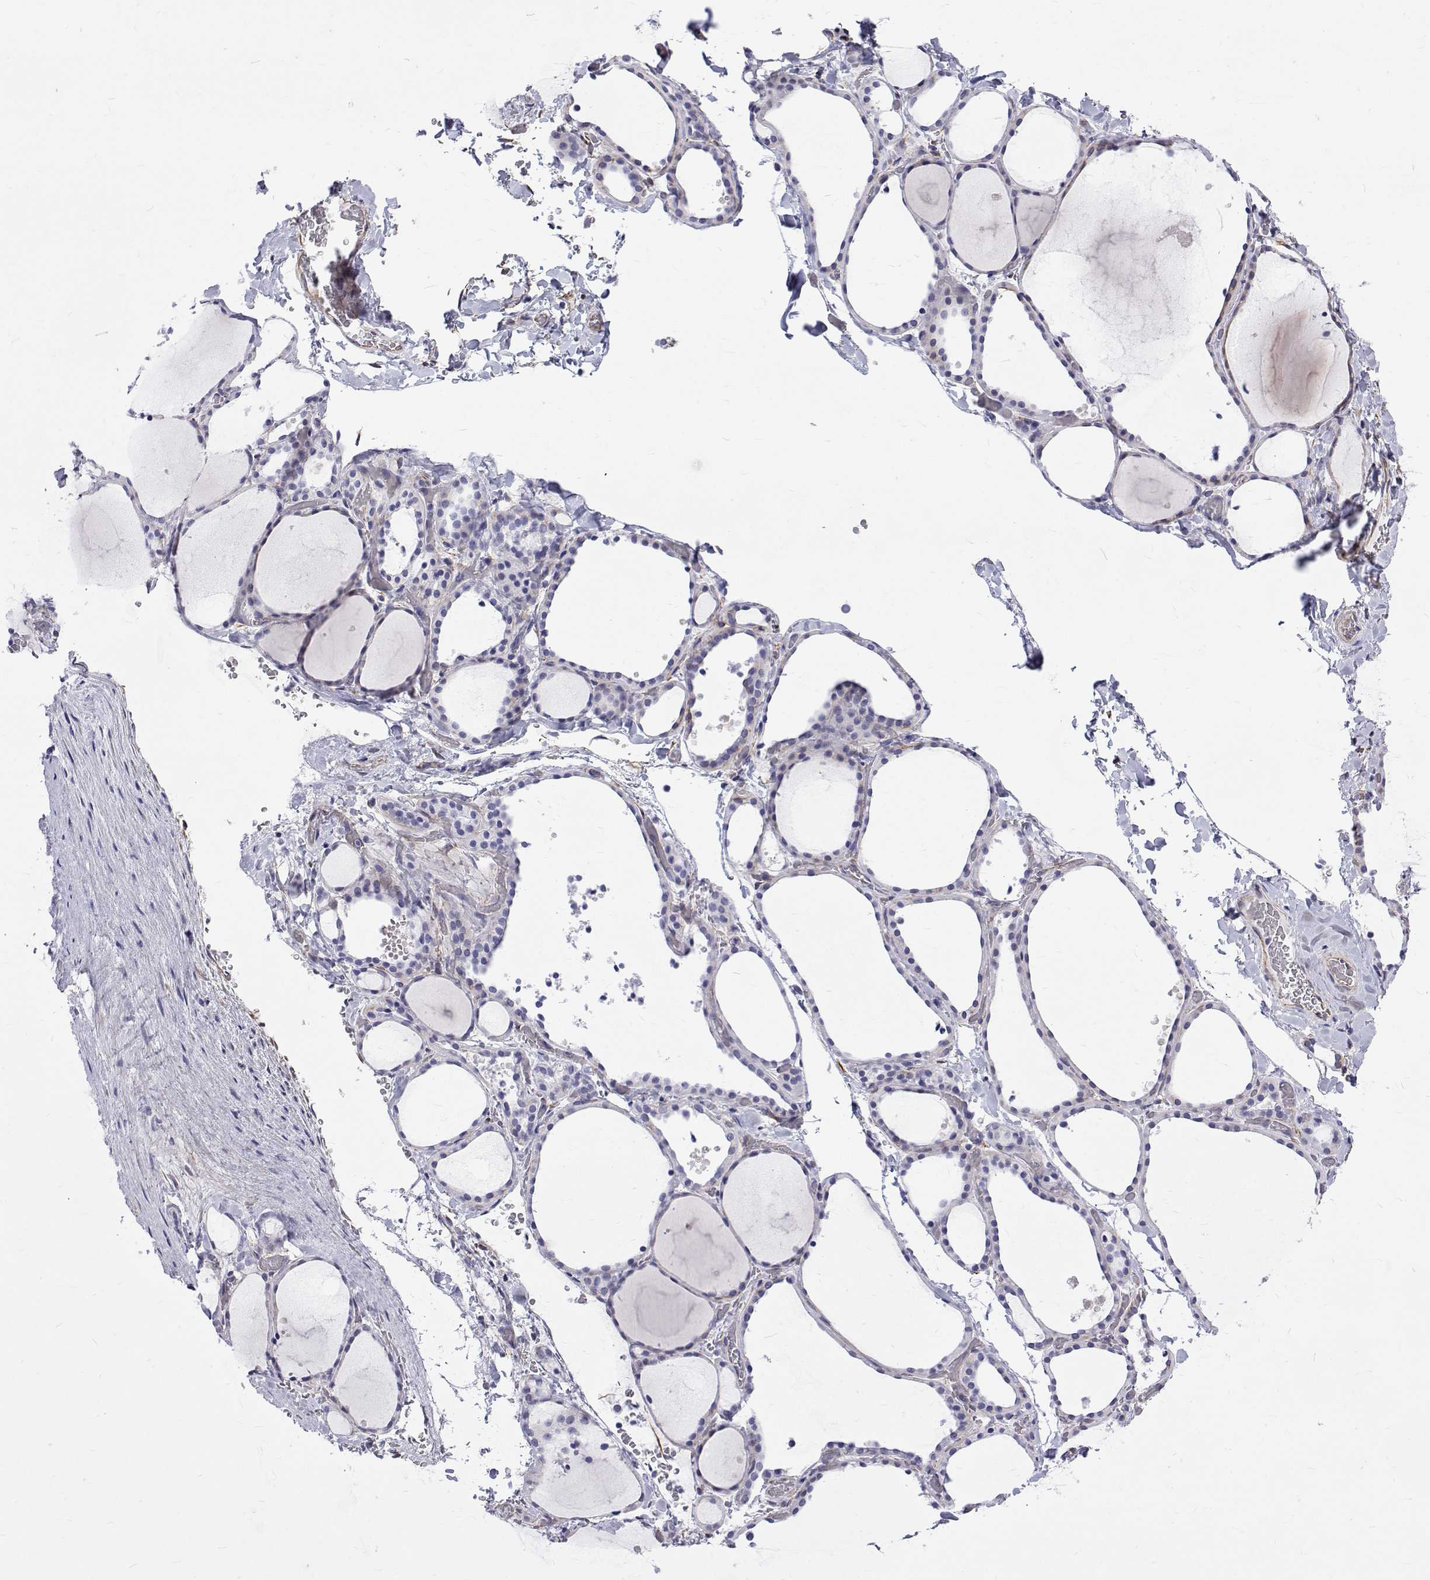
{"staining": {"intensity": "negative", "quantity": "none", "location": "none"}, "tissue": "thyroid gland", "cell_type": "Glandular cells", "image_type": "normal", "snomed": [{"axis": "morphology", "description": "Normal tissue, NOS"}, {"axis": "topography", "description": "Thyroid gland"}], "caption": "DAB (3,3'-diaminobenzidine) immunohistochemical staining of unremarkable human thyroid gland demonstrates no significant positivity in glandular cells.", "gene": "OPRPN", "patient": {"sex": "female", "age": 36}}